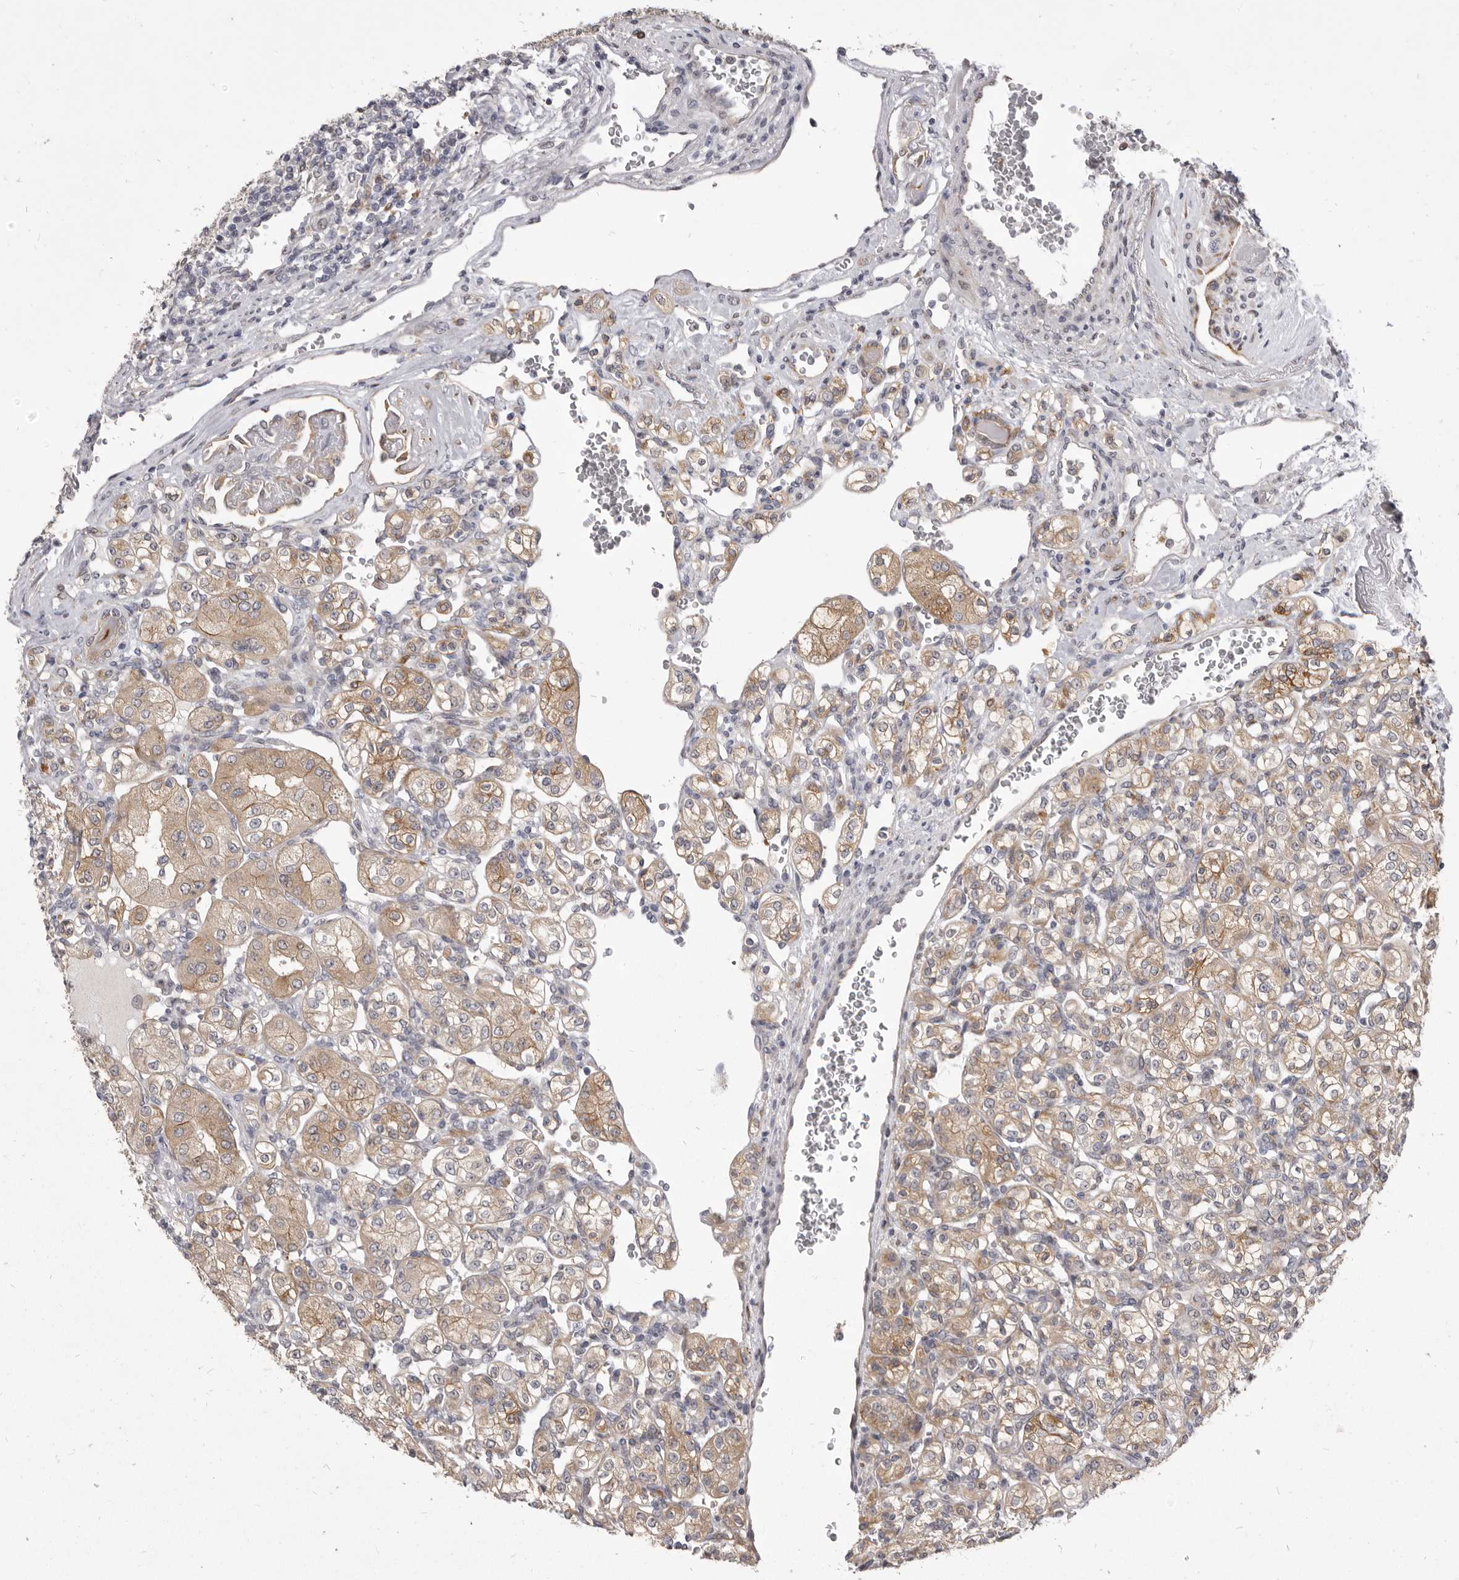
{"staining": {"intensity": "moderate", "quantity": ">75%", "location": "cytoplasmic/membranous"}, "tissue": "renal cancer", "cell_type": "Tumor cells", "image_type": "cancer", "snomed": [{"axis": "morphology", "description": "Adenocarcinoma, NOS"}, {"axis": "topography", "description": "Kidney"}], "caption": "Approximately >75% of tumor cells in renal adenocarcinoma reveal moderate cytoplasmic/membranous protein staining as visualized by brown immunohistochemical staining.", "gene": "VPS45", "patient": {"sex": "male", "age": 77}}